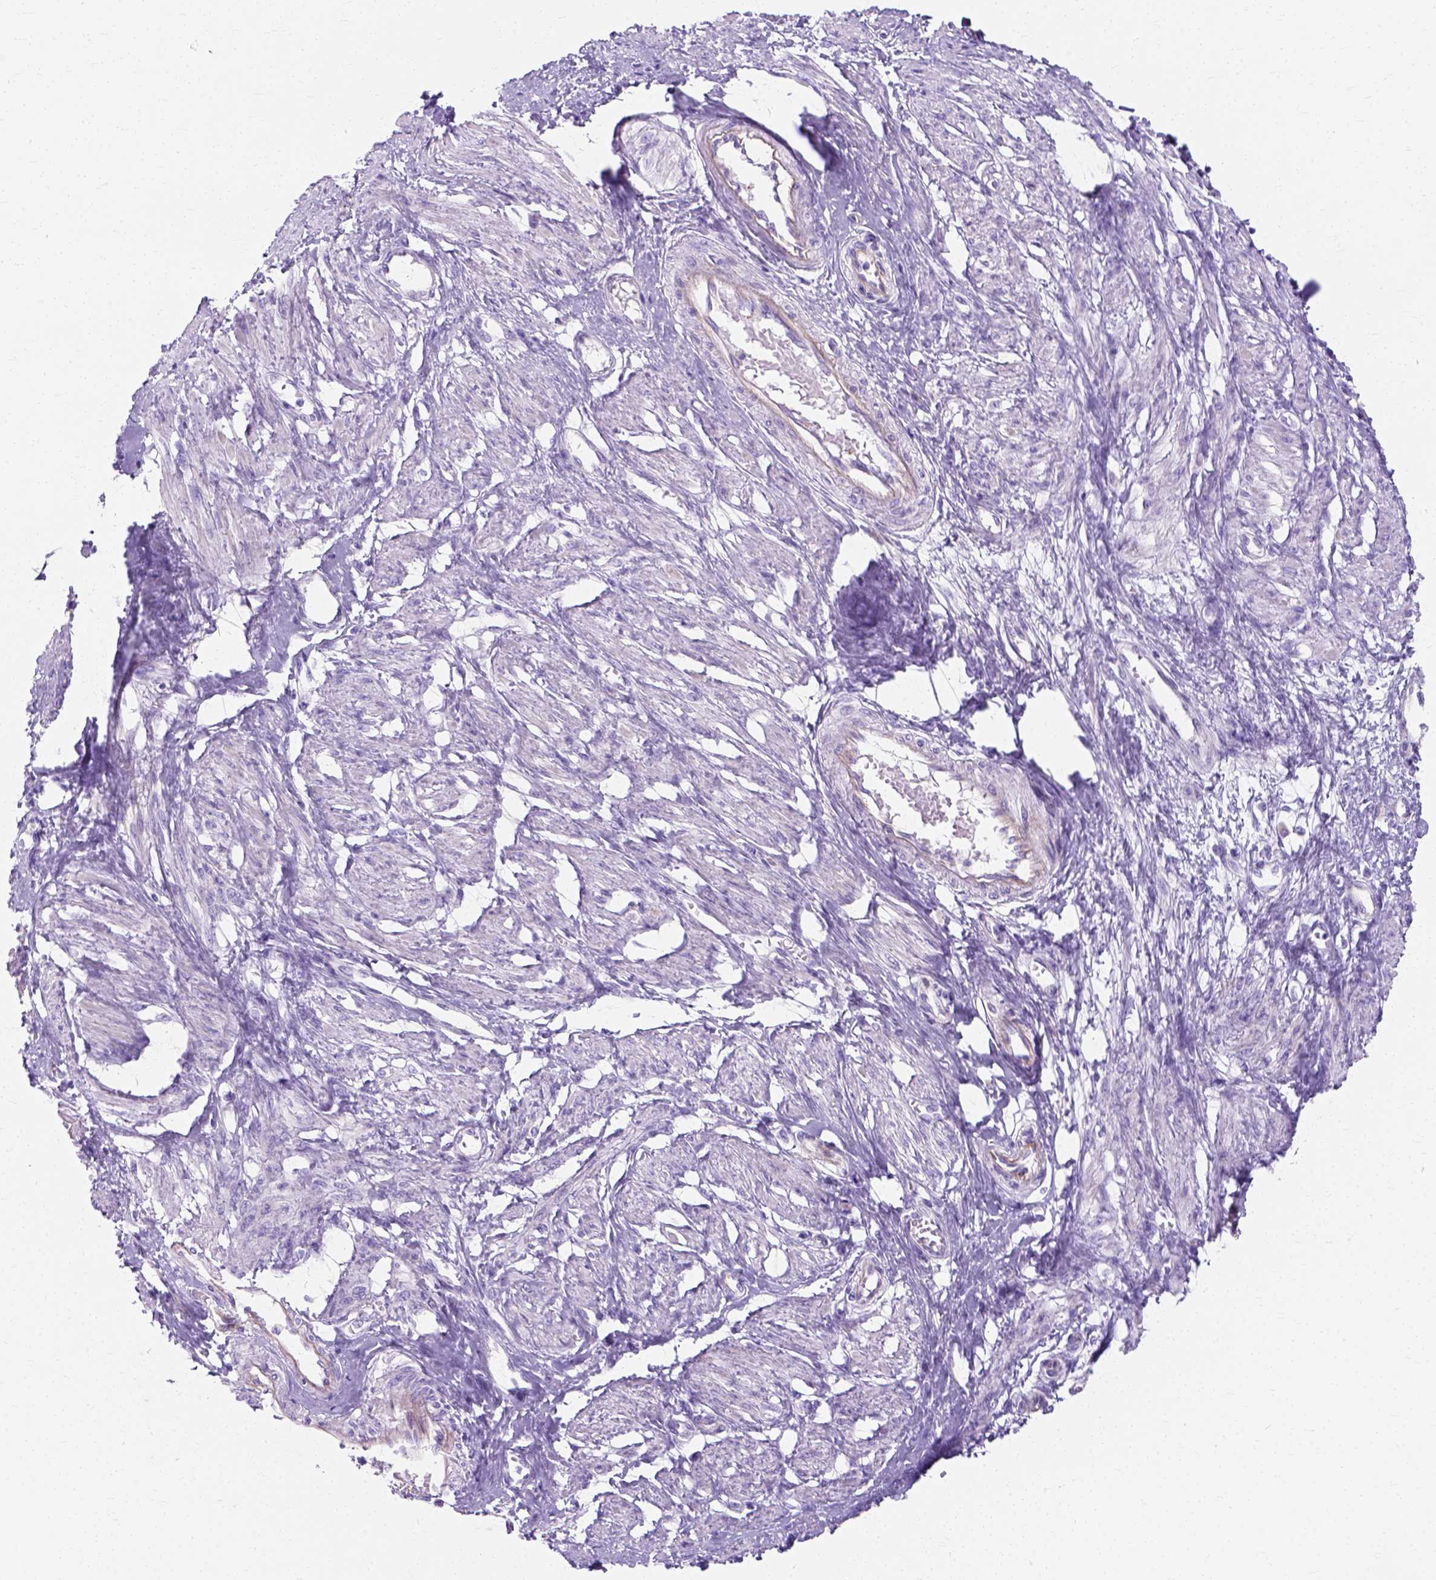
{"staining": {"intensity": "negative", "quantity": "none", "location": "none"}, "tissue": "smooth muscle", "cell_type": "Smooth muscle cells", "image_type": "normal", "snomed": [{"axis": "morphology", "description": "Normal tissue, NOS"}, {"axis": "topography", "description": "Smooth muscle"}, {"axis": "topography", "description": "Uterus"}], "caption": "Smooth muscle cells are negative for brown protein staining in normal smooth muscle. The staining is performed using DAB brown chromogen with nuclei counter-stained in using hematoxylin.", "gene": "MYH15", "patient": {"sex": "female", "age": 39}}